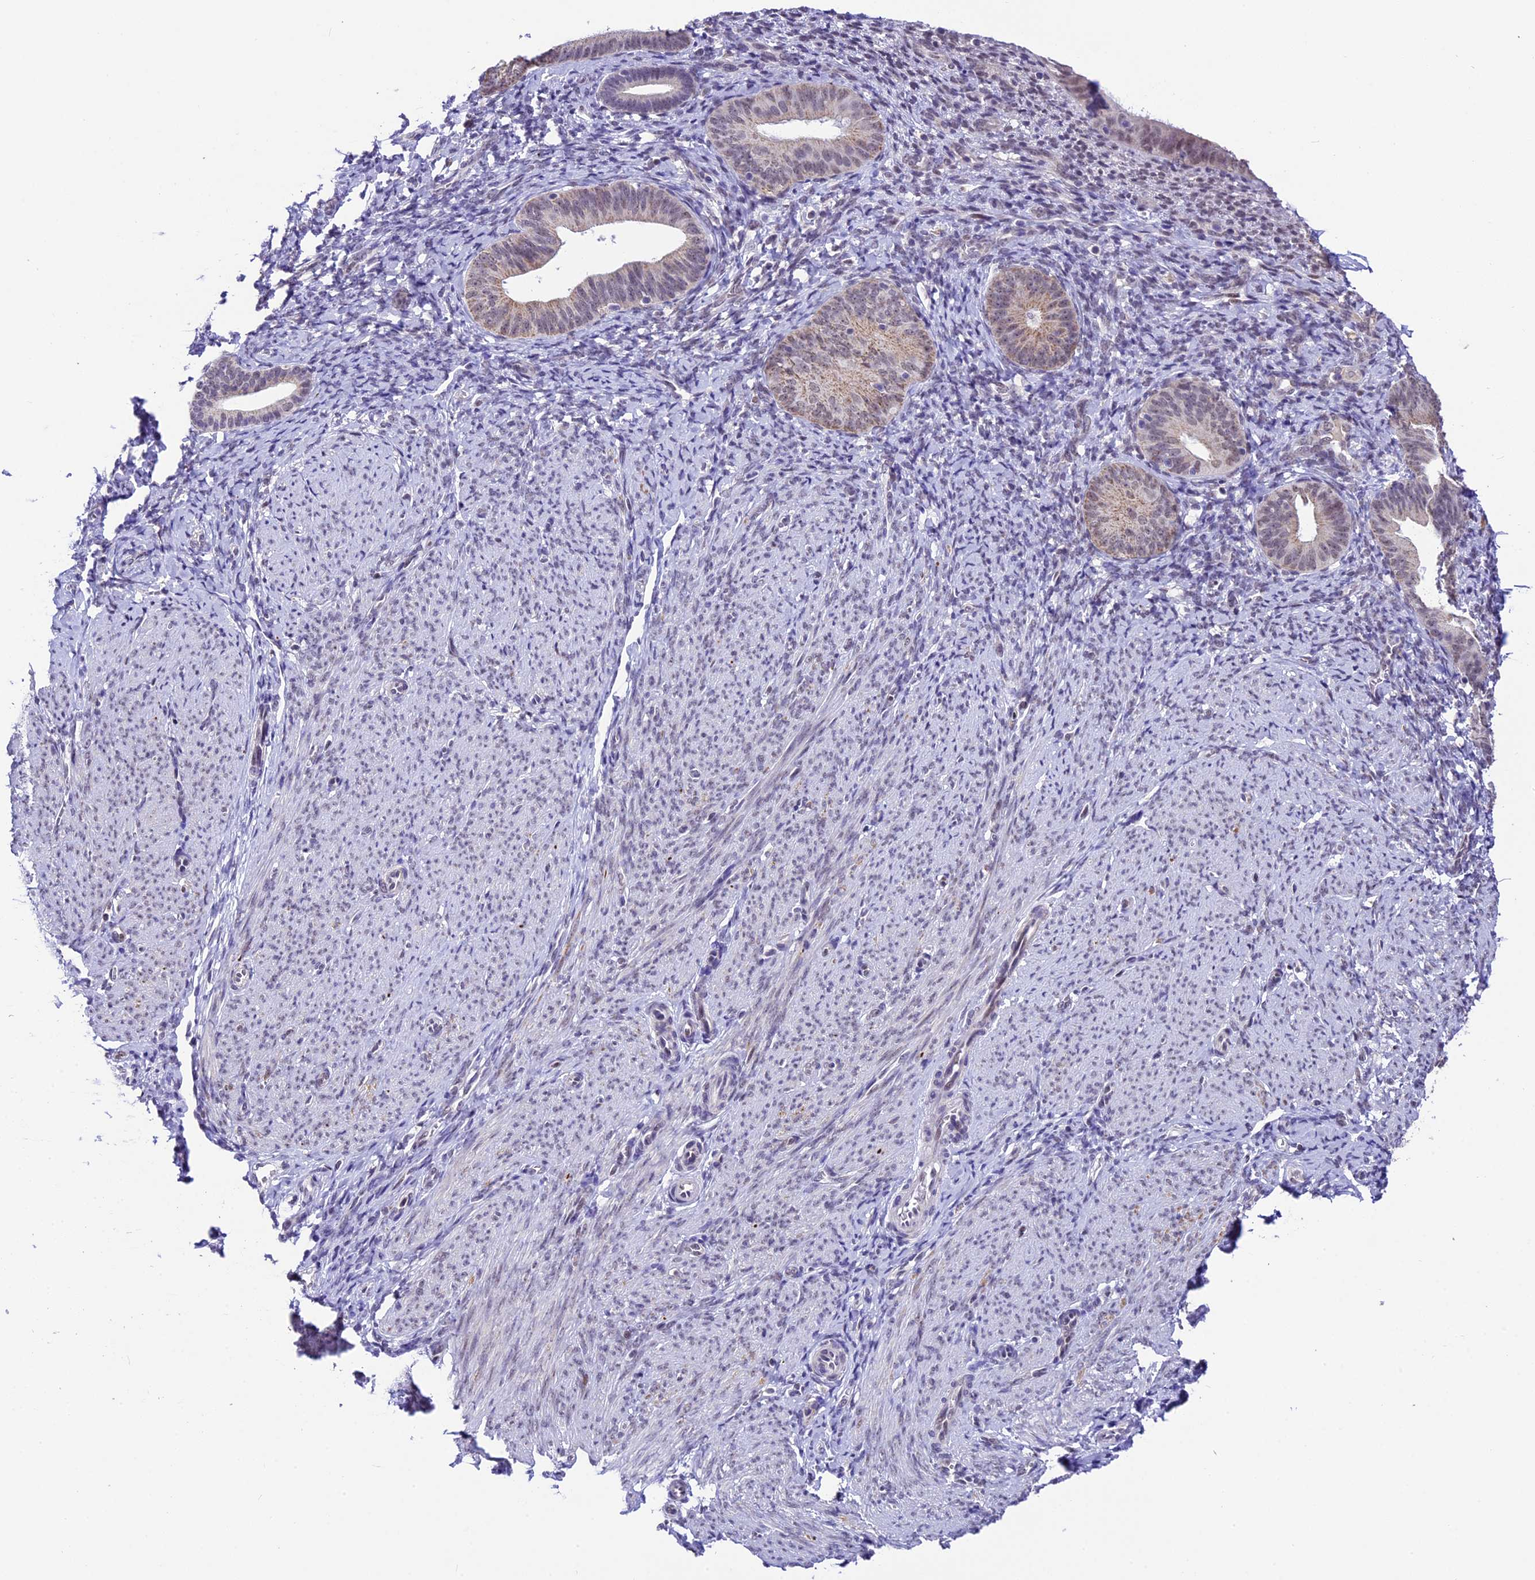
{"staining": {"intensity": "negative", "quantity": "none", "location": "none"}, "tissue": "endometrium", "cell_type": "Cells in endometrial stroma", "image_type": "normal", "snomed": [{"axis": "morphology", "description": "Normal tissue, NOS"}, {"axis": "topography", "description": "Endometrium"}], "caption": "Immunohistochemistry micrograph of unremarkable human endometrium stained for a protein (brown), which reveals no expression in cells in endometrial stroma.", "gene": "CARS2", "patient": {"sex": "female", "age": 65}}